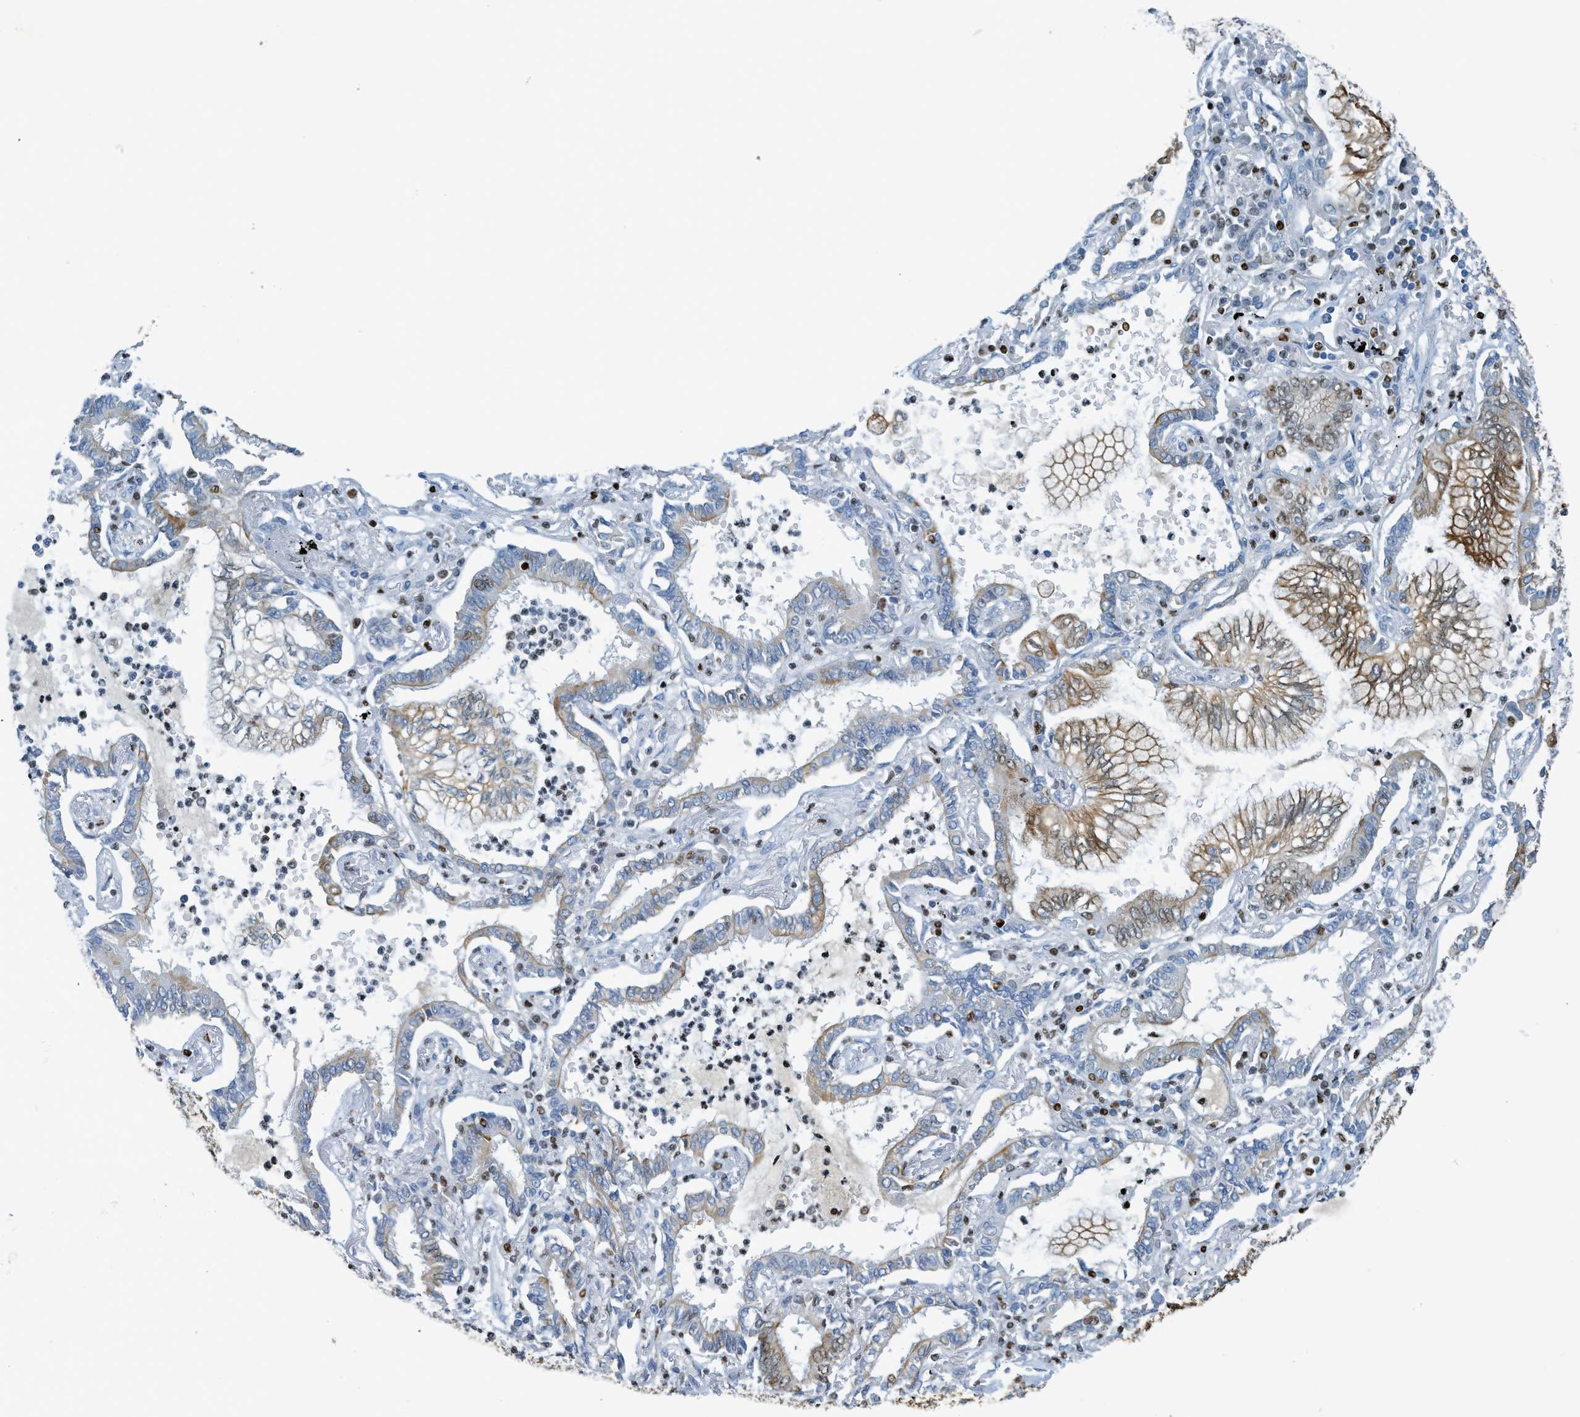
{"staining": {"intensity": "moderate", "quantity": "25%-75%", "location": "cytoplasmic/membranous,nuclear"}, "tissue": "lung cancer", "cell_type": "Tumor cells", "image_type": "cancer", "snomed": [{"axis": "morphology", "description": "Normal tissue, NOS"}, {"axis": "morphology", "description": "Adenocarcinoma, NOS"}, {"axis": "topography", "description": "Bronchus"}, {"axis": "topography", "description": "Lung"}], "caption": "Immunohistochemistry histopathology image of neoplastic tissue: lung adenocarcinoma stained using immunohistochemistry (IHC) displays medium levels of moderate protein expression localized specifically in the cytoplasmic/membranous and nuclear of tumor cells, appearing as a cytoplasmic/membranous and nuclear brown color.", "gene": "SH3D19", "patient": {"sex": "female", "age": 70}}